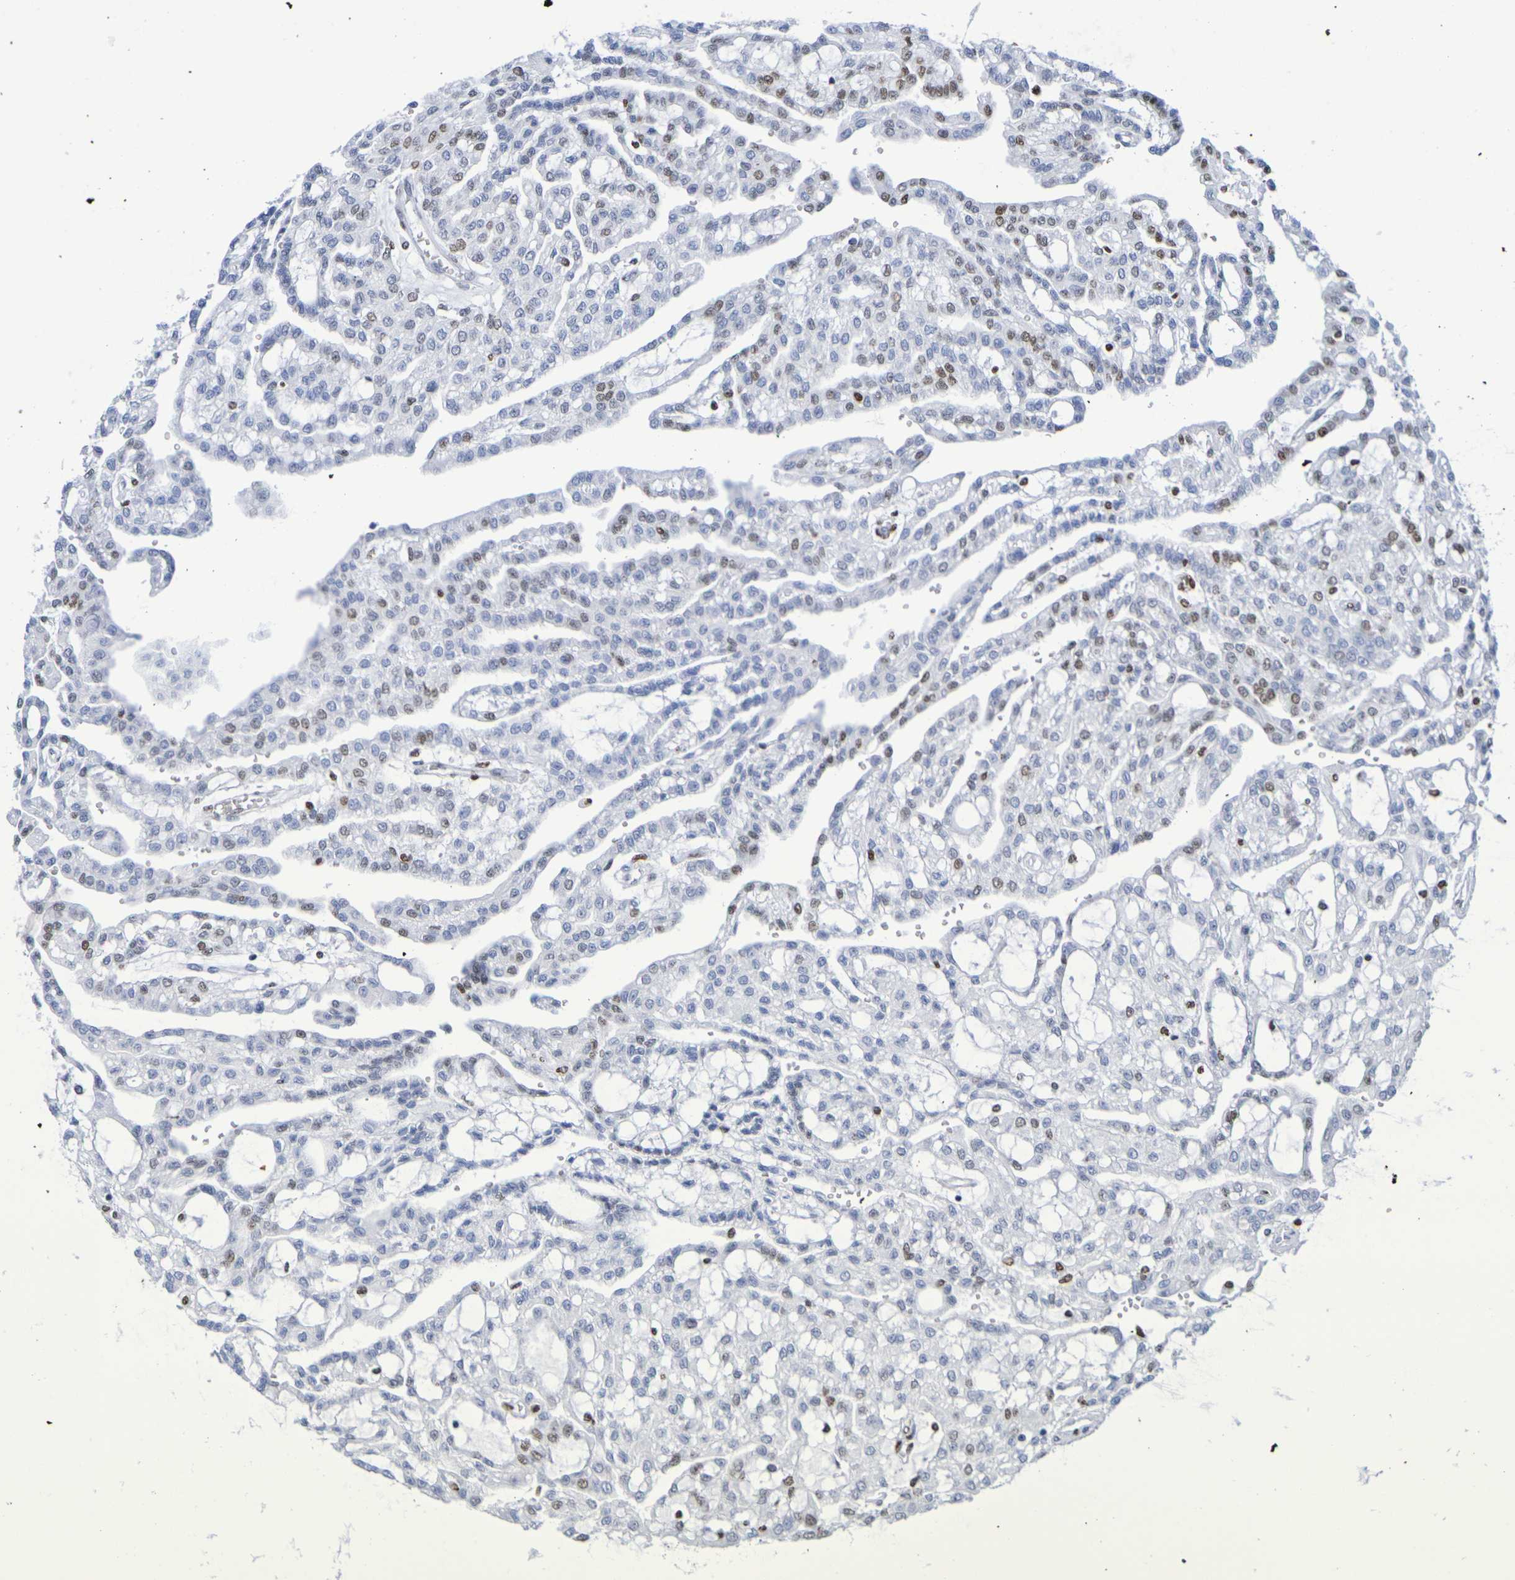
{"staining": {"intensity": "moderate", "quantity": "<25%", "location": "nuclear"}, "tissue": "renal cancer", "cell_type": "Tumor cells", "image_type": "cancer", "snomed": [{"axis": "morphology", "description": "Adenocarcinoma, NOS"}, {"axis": "topography", "description": "Kidney"}], "caption": "DAB (3,3'-diaminobenzidine) immunohistochemical staining of renal cancer (adenocarcinoma) reveals moderate nuclear protein staining in approximately <25% of tumor cells. (DAB = brown stain, brightfield microscopy at high magnification).", "gene": "H1-5", "patient": {"sex": "male", "age": 63}}